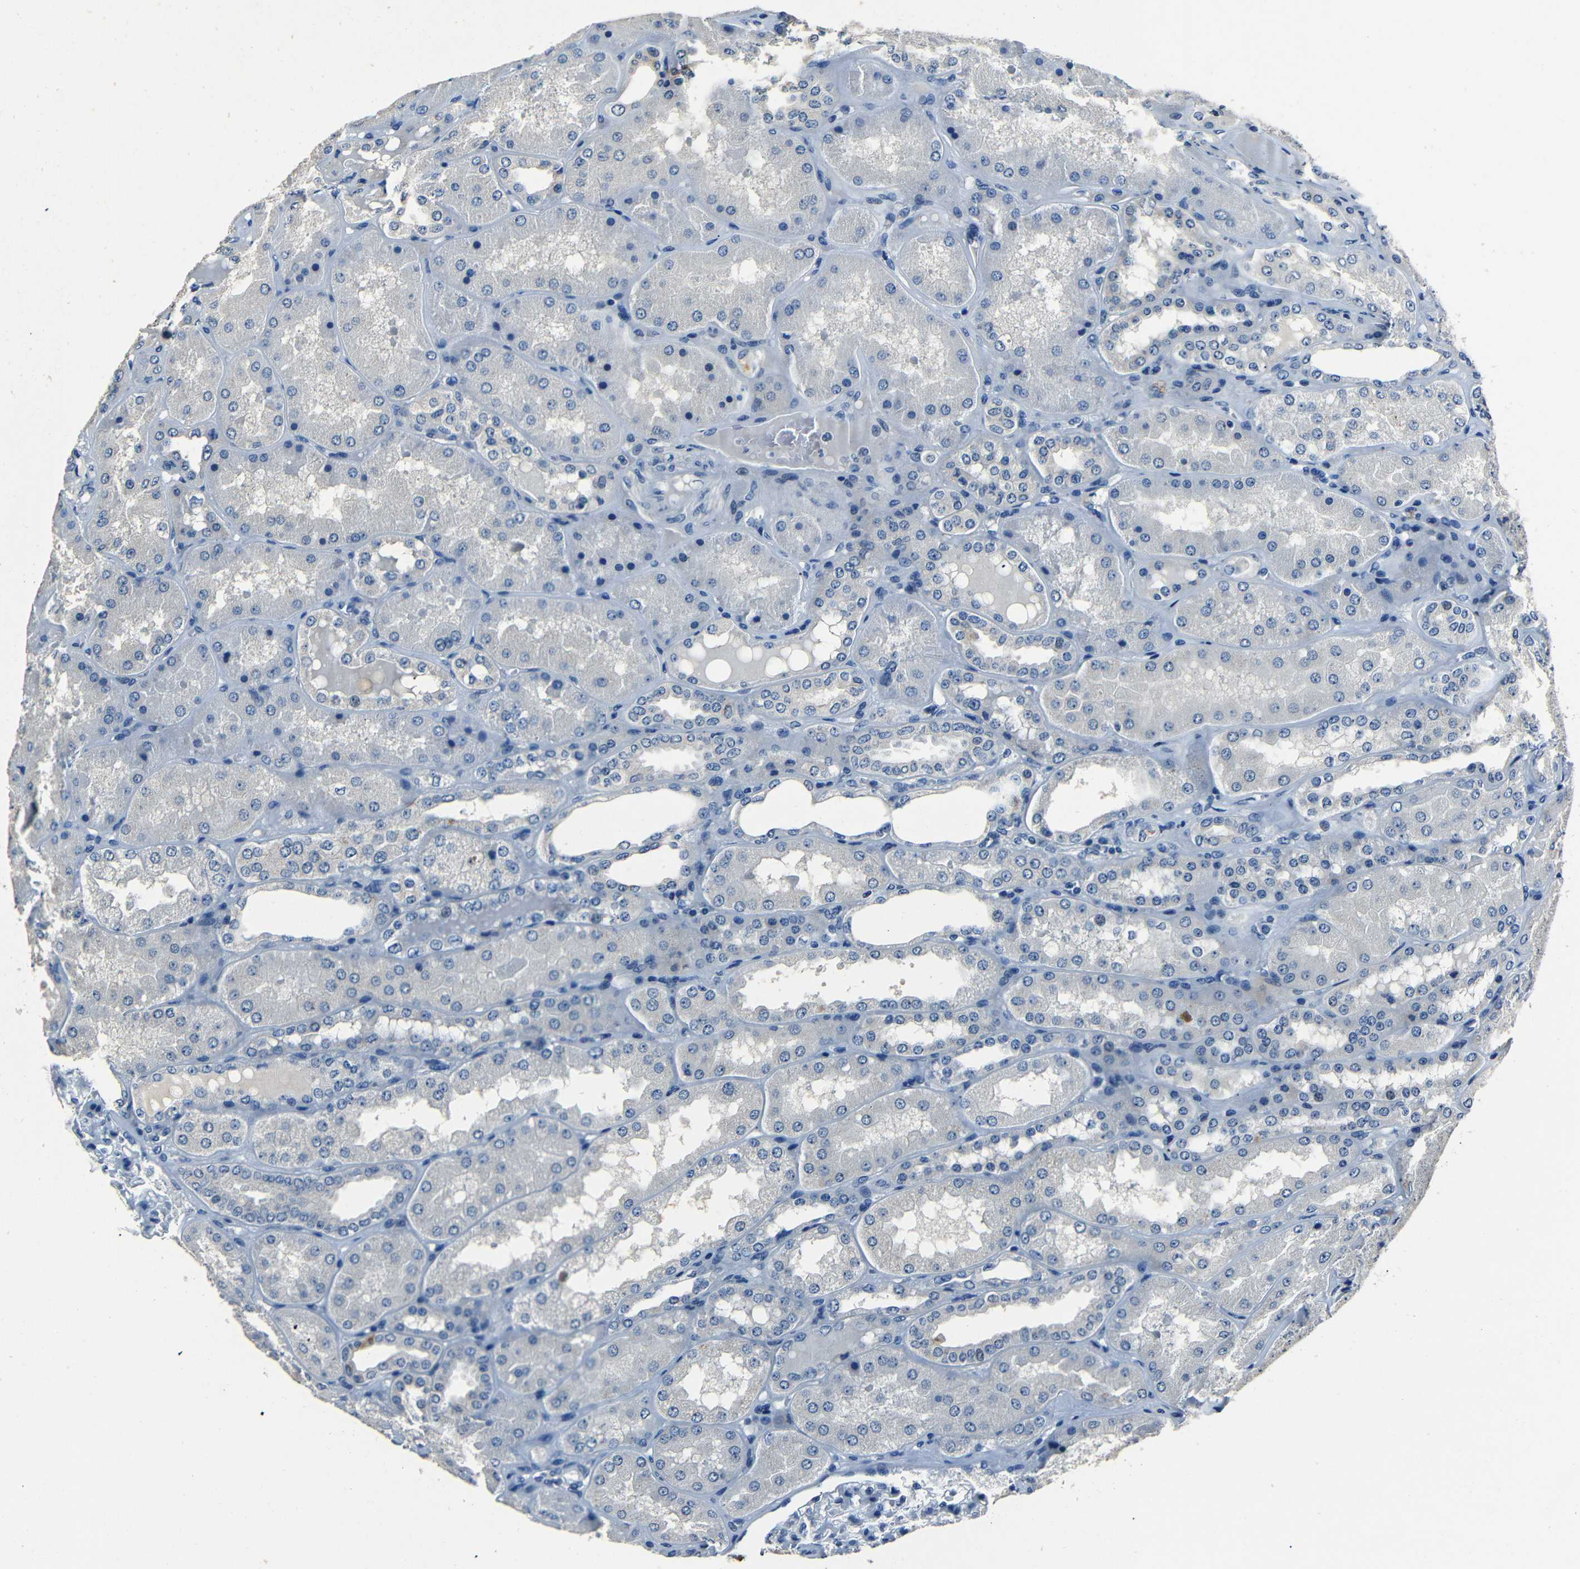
{"staining": {"intensity": "negative", "quantity": "none", "location": "none"}, "tissue": "kidney", "cell_type": "Cells in glomeruli", "image_type": "normal", "snomed": [{"axis": "morphology", "description": "Normal tissue, NOS"}, {"axis": "topography", "description": "Kidney"}], "caption": "IHC image of unremarkable human kidney stained for a protein (brown), which exhibits no positivity in cells in glomeruli.", "gene": "NCMAP", "patient": {"sex": "female", "age": 56}}